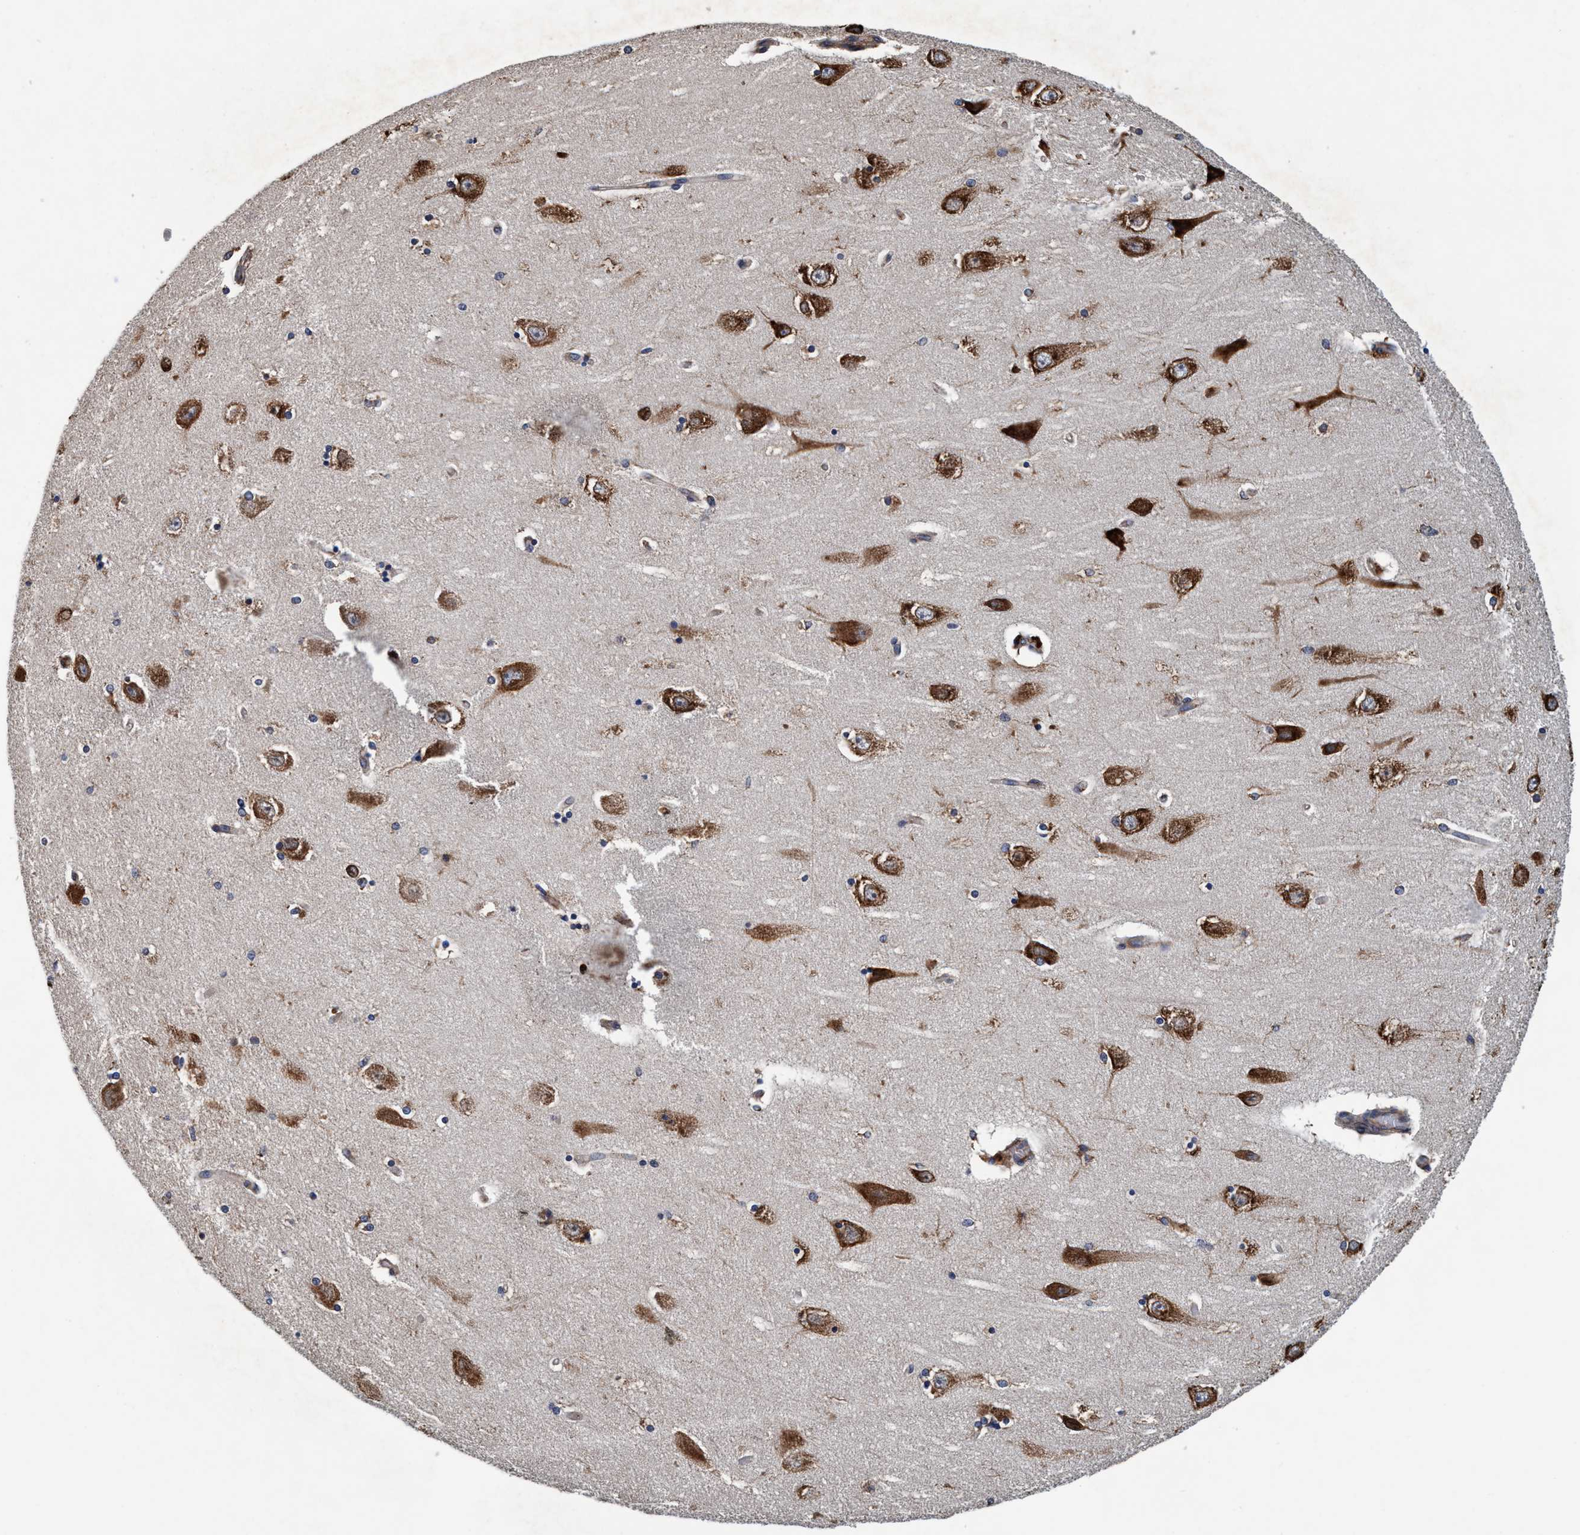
{"staining": {"intensity": "strong", "quantity": "<25%", "location": "cytoplasmic/membranous,nuclear"}, "tissue": "hippocampus", "cell_type": "Glial cells", "image_type": "normal", "snomed": [{"axis": "morphology", "description": "Normal tissue, NOS"}, {"axis": "topography", "description": "Hippocampus"}], "caption": "Glial cells demonstrate strong cytoplasmic/membranous,nuclear positivity in approximately <25% of cells in normal hippocampus. (Stains: DAB (3,3'-diaminobenzidine) in brown, nuclei in blue, Microscopy: brightfield microscopy at high magnification).", "gene": "ENDOG", "patient": {"sex": "female", "age": 54}}